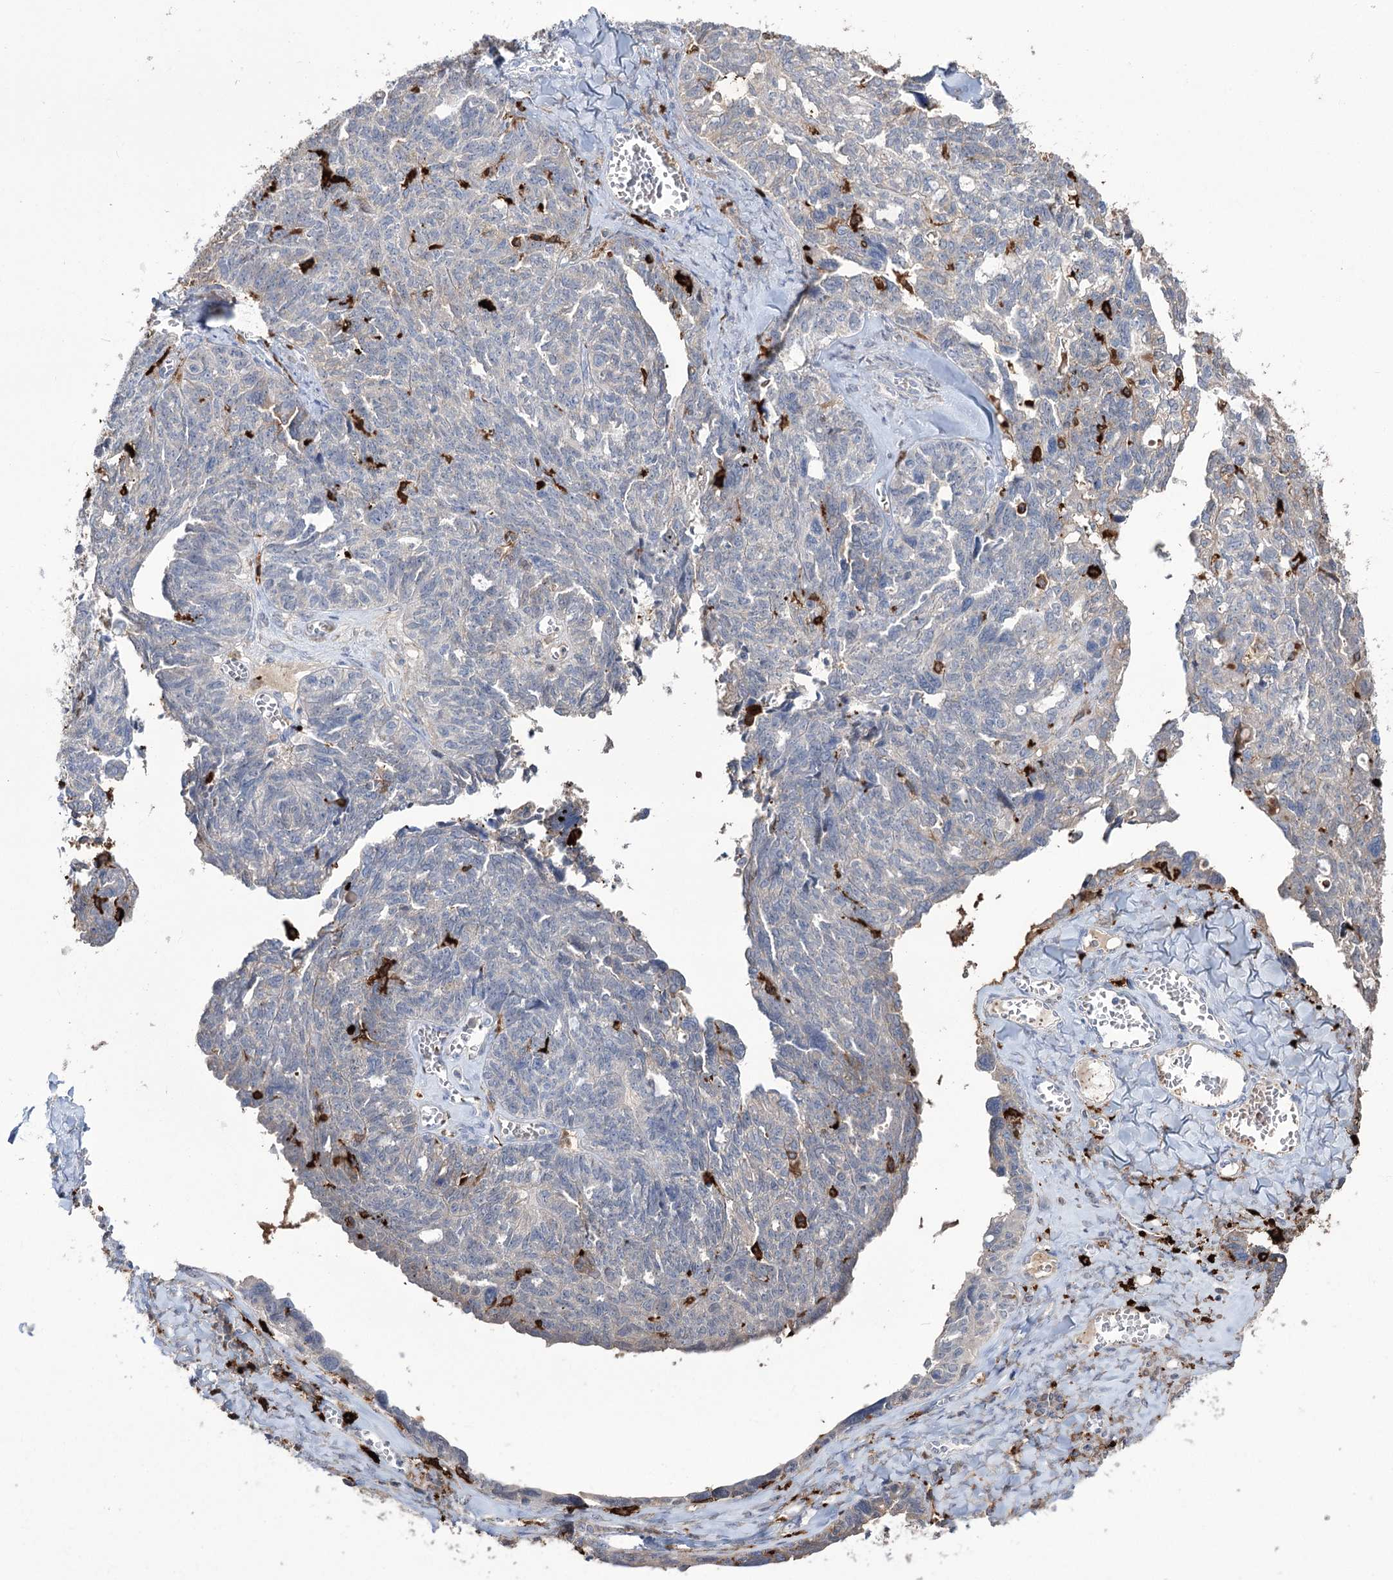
{"staining": {"intensity": "weak", "quantity": "<25%", "location": "cytoplasmic/membranous"}, "tissue": "ovarian cancer", "cell_type": "Tumor cells", "image_type": "cancer", "snomed": [{"axis": "morphology", "description": "Cystadenocarcinoma, serous, NOS"}, {"axis": "topography", "description": "Ovary"}], "caption": "Ovarian cancer was stained to show a protein in brown. There is no significant expression in tumor cells.", "gene": "ZNF622", "patient": {"sex": "female", "age": 79}}